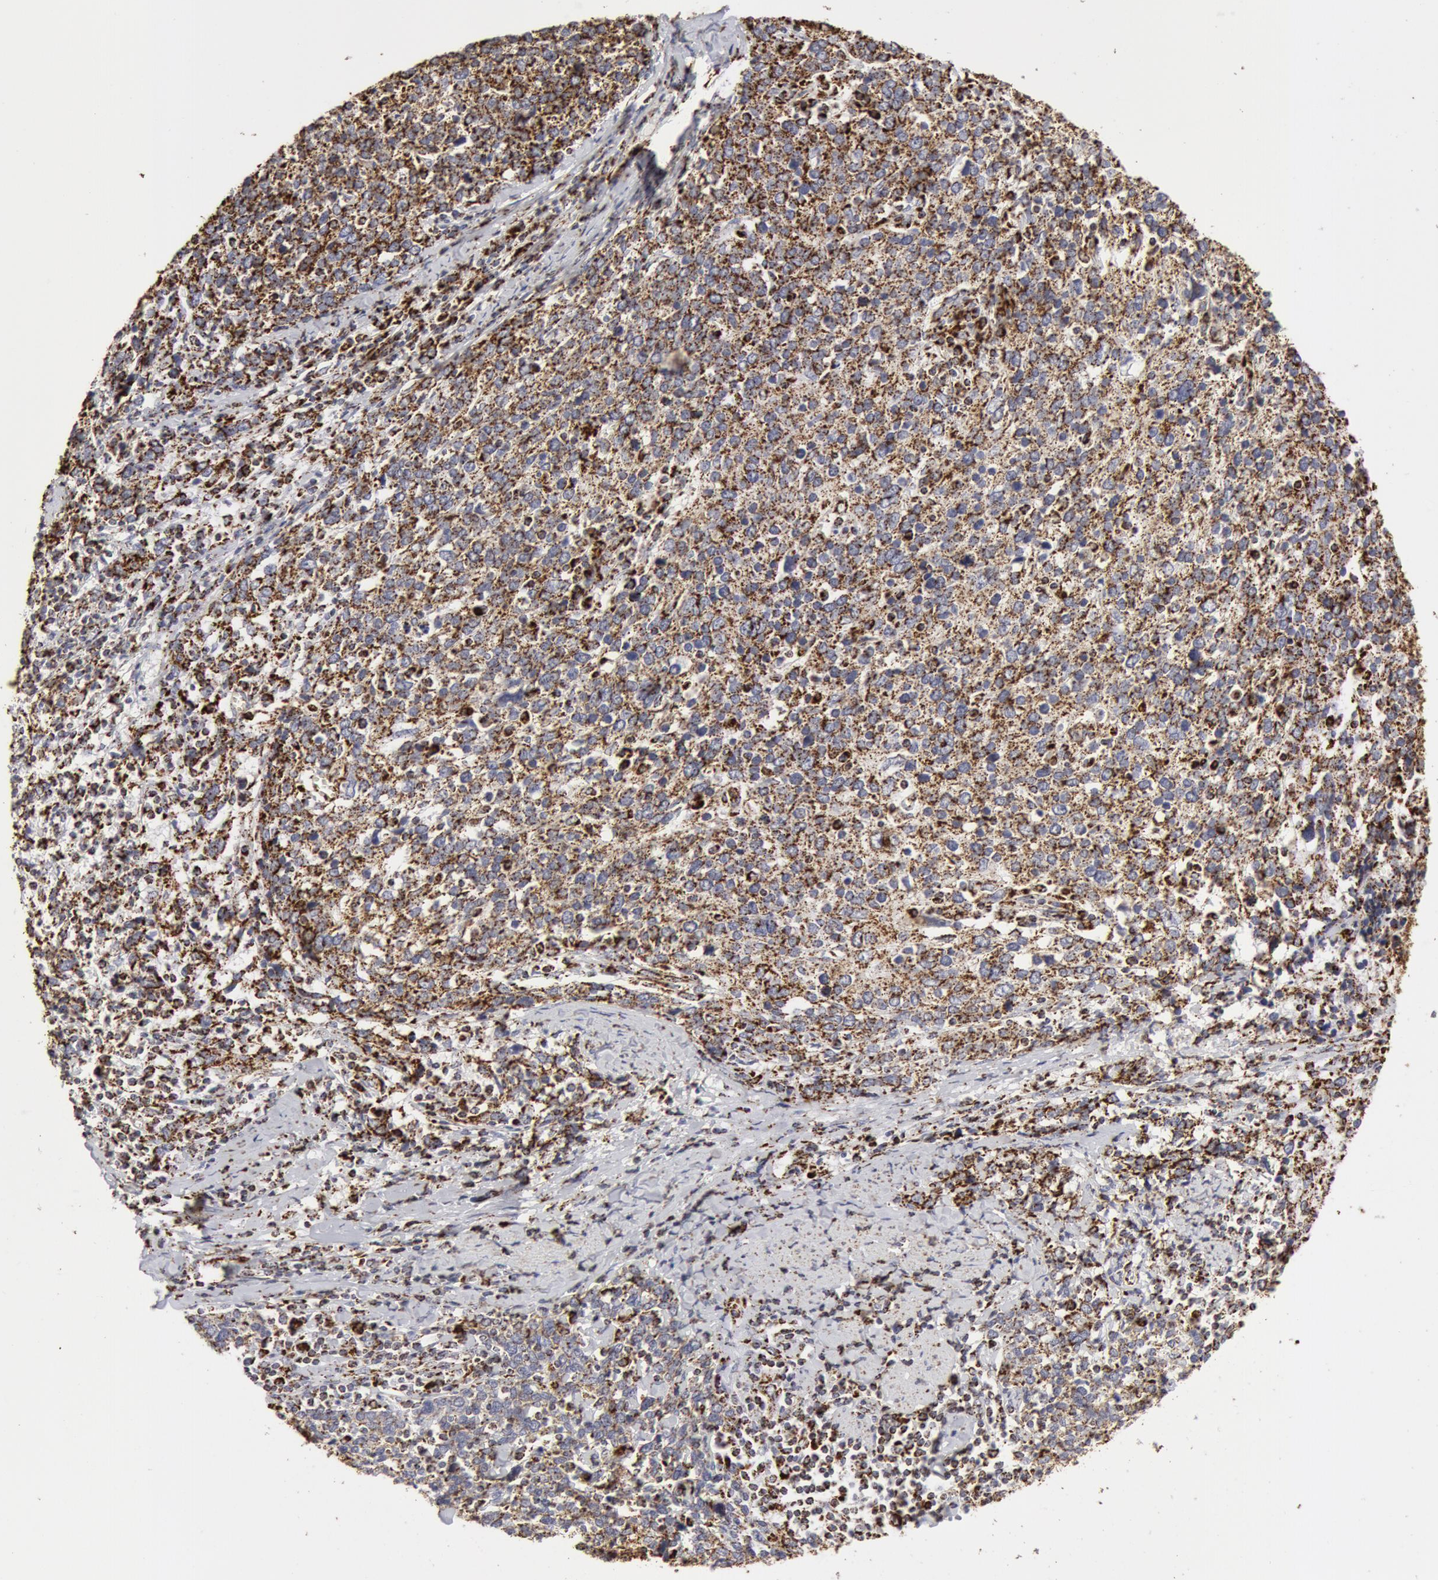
{"staining": {"intensity": "strong", "quantity": ">75%", "location": "cytoplasmic/membranous"}, "tissue": "cervical cancer", "cell_type": "Tumor cells", "image_type": "cancer", "snomed": [{"axis": "morphology", "description": "Squamous cell carcinoma, NOS"}, {"axis": "topography", "description": "Cervix"}], "caption": "Cervical cancer (squamous cell carcinoma) stained with immunohistochemistry (IHC) displays strong cytoplasmic/membranous staining in approximately >75% of tumor cells. Ihc stains the protein in brown and the nuclei are stained blue.", "gene": "ATP5F1B", "patient": {"sex": "female", "age": 41}}